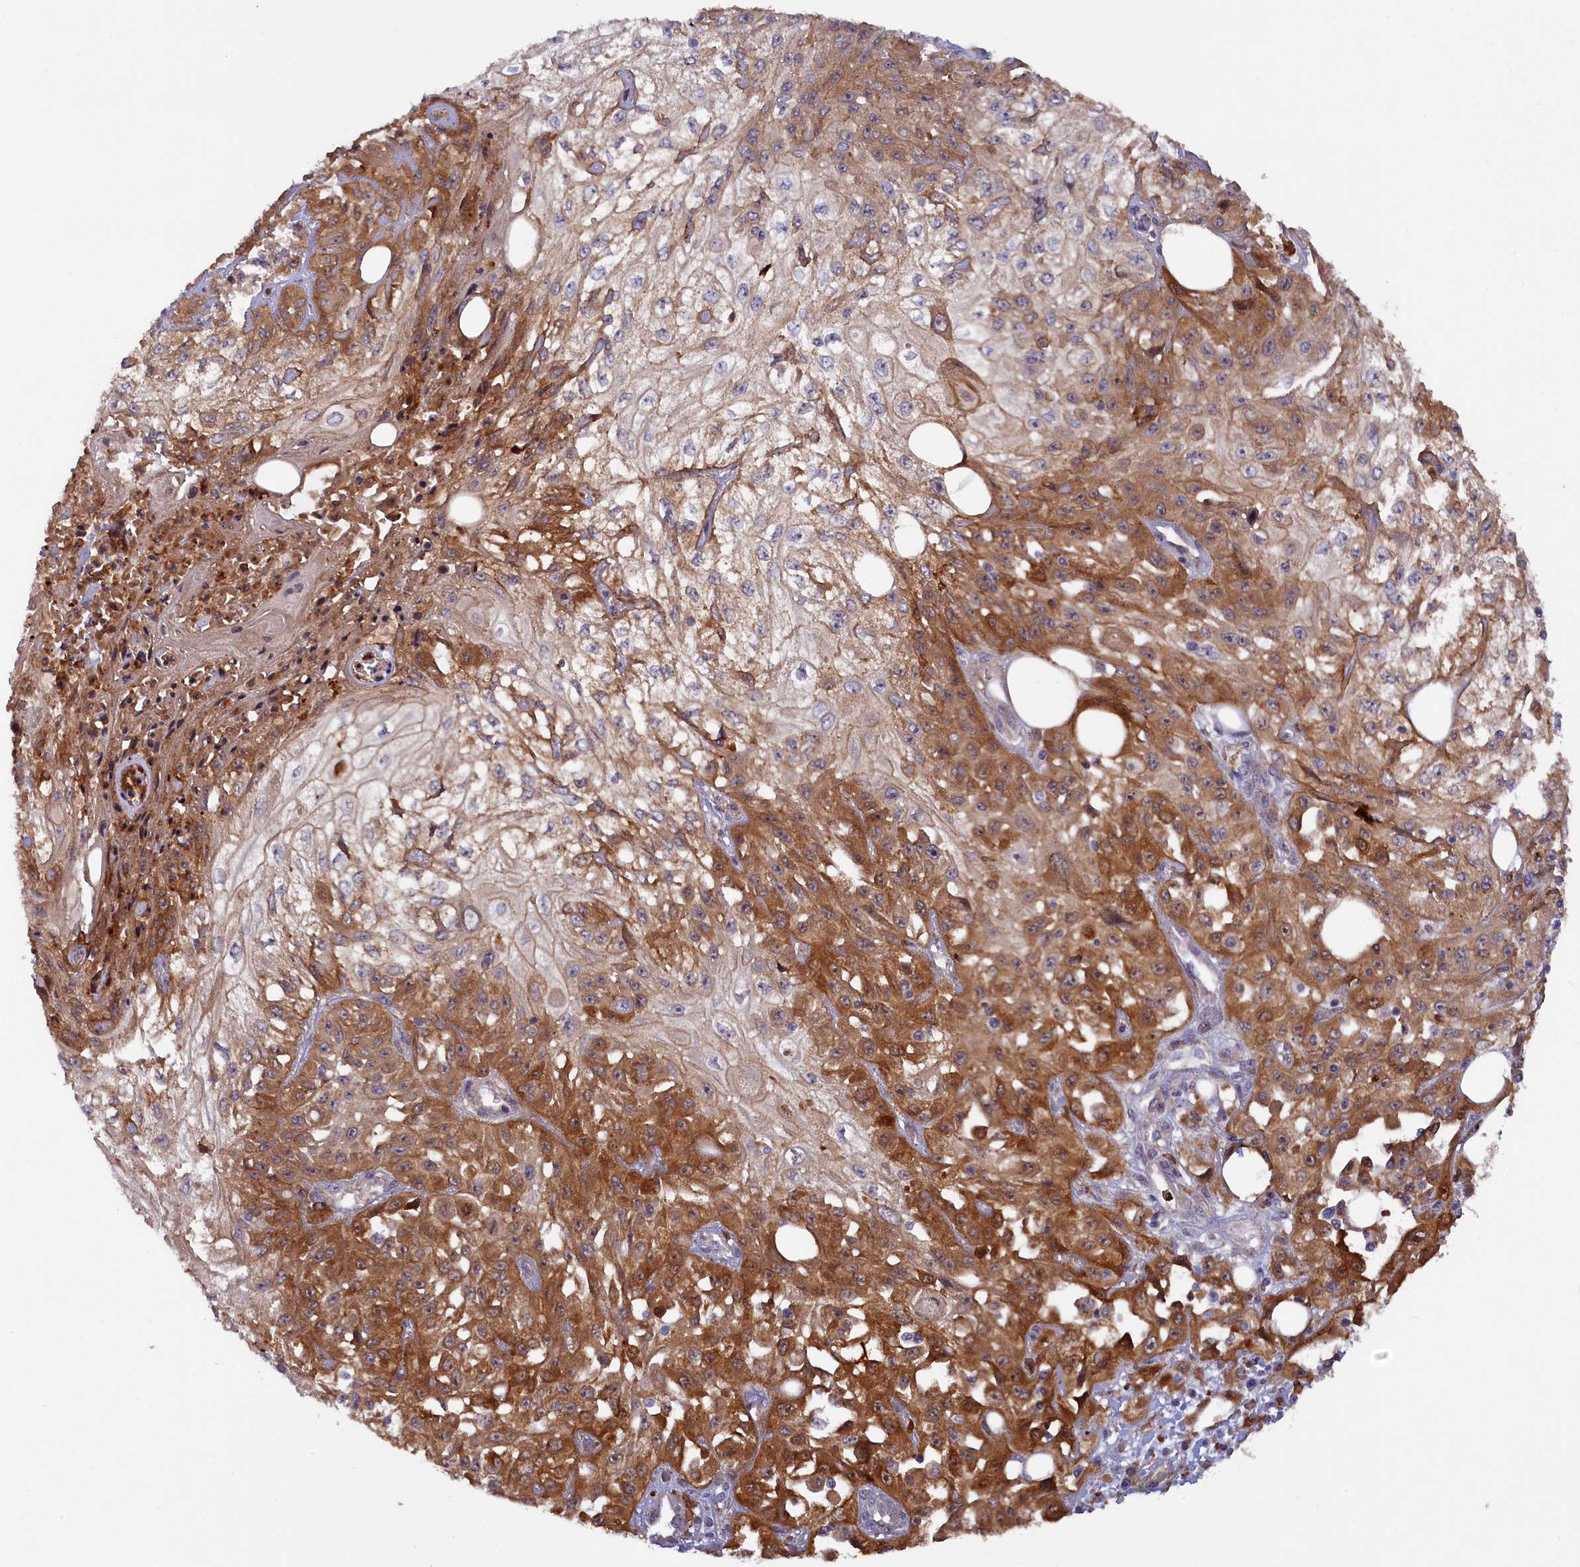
{"staining": {"intensity": "moderate", "quantity": ">75%", "location": "cytoplasmic/membranous"}, "tissue": "skin cancer", "cell_type": "Tumor cells", "image_type": "cancer", "snomed": [{"axis": "morphology", "description": "Squamous cell carcinoma, NOS"}, {"axis": "morphology", "description": "Squamous cell carcinoma, metastatic, NOS"}, {"axis": "topography", "description": "Skin"}, {"axis": "topography", "description": "Lymph node"}], "caption": "The image exhibits staining of skin cancer, revealing moderate cytoplasmic/membranous protein positivity (brown color) within tumor cells.", "gene": "FERMT1", "patient": {"sex": "male", "age": 75}}